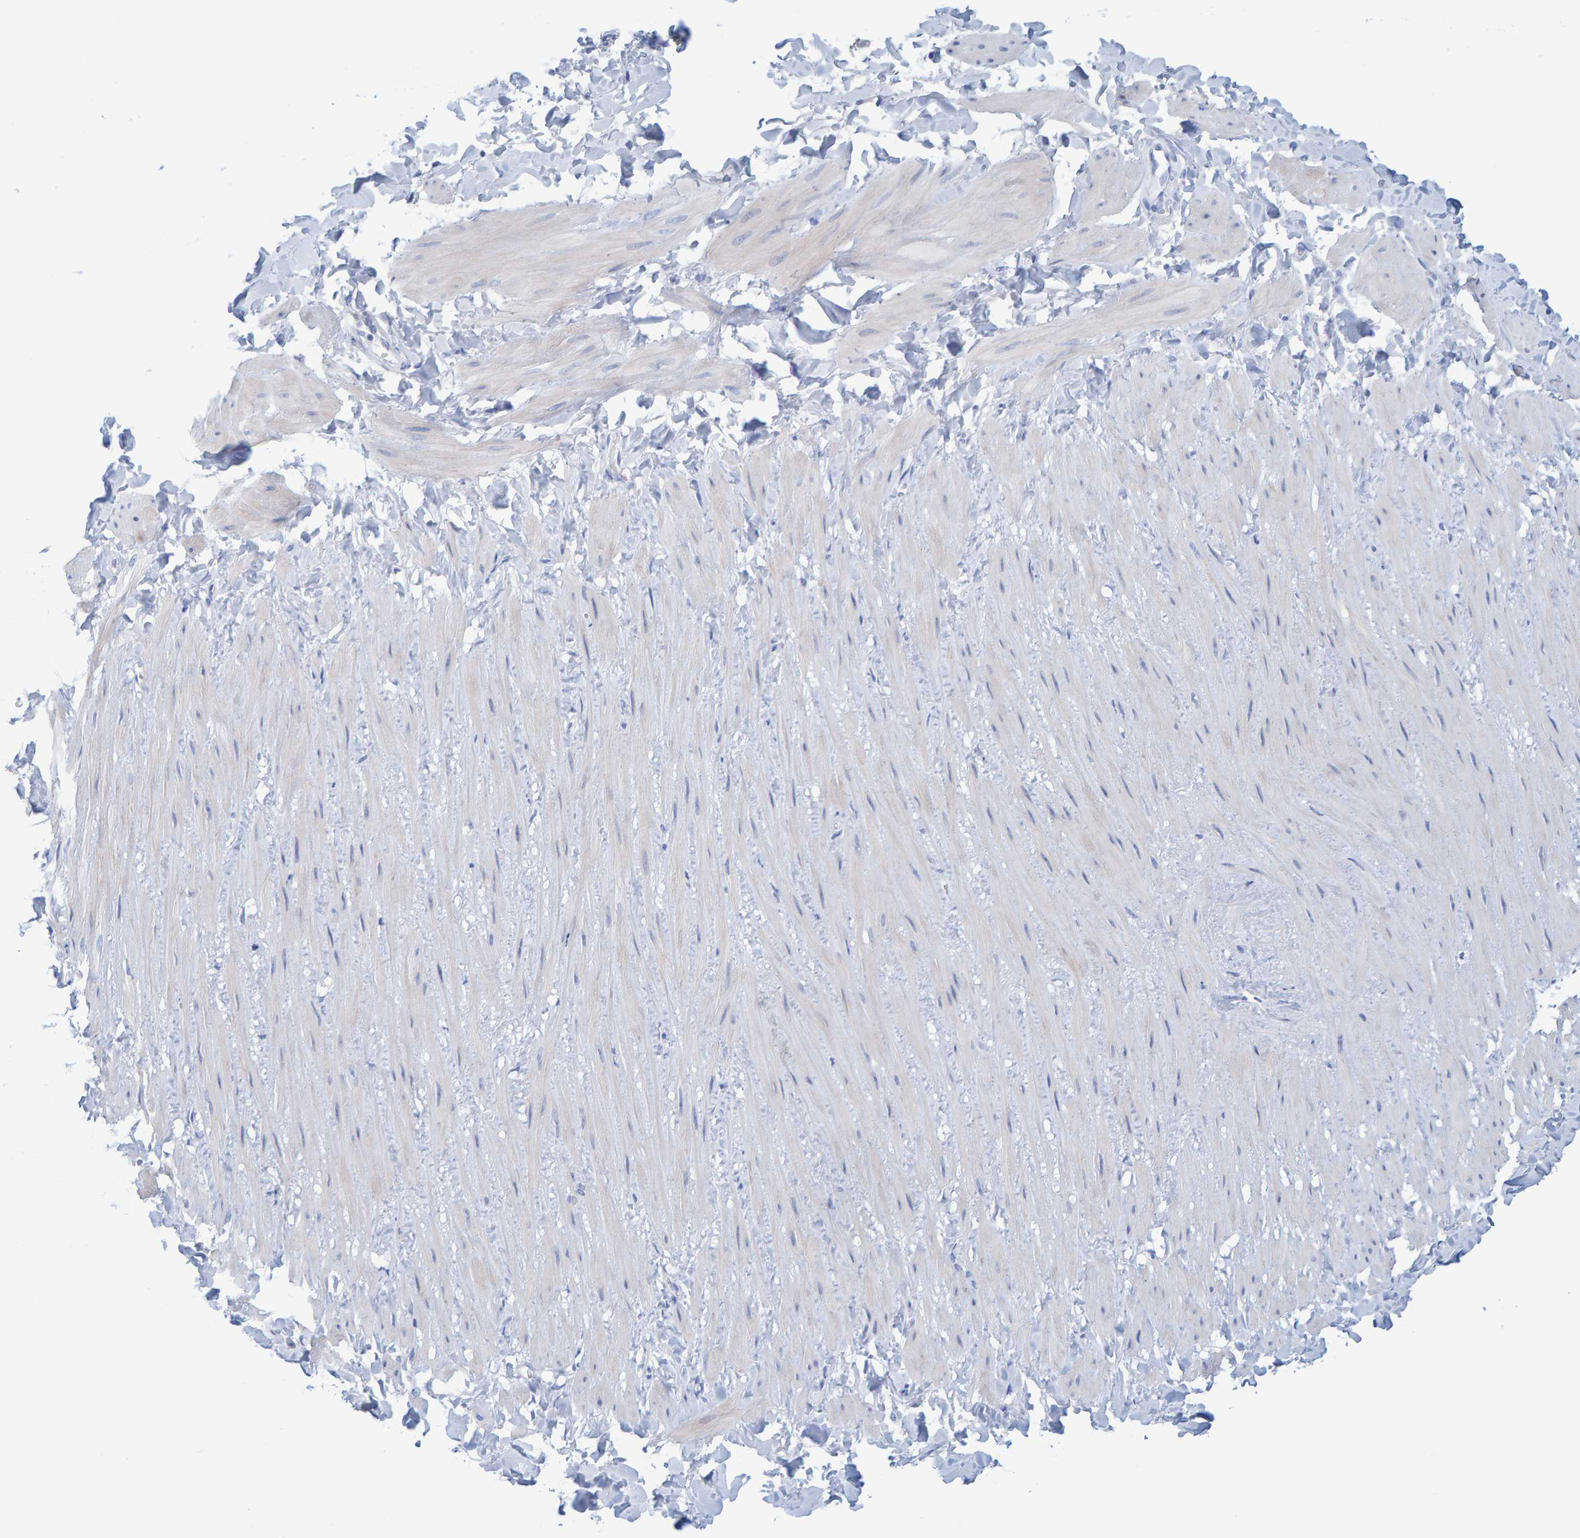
{"staining": {"intensity": "negative", "quantity": "none", "location": "none"}, "tissue": "soft tissue", "cell_type": "Fibroblasts", "image_type": "normal", "snomed": [{"axis": "morphology", "description": "Normal tissue, NOS"}, {"axis": "topography", "description": "Adipose tissue"}, {"axis": "topography", "description": "Vascular tissue"}, {"axis": "topography", "description": "Peripheral nerve tissue"}], "caption": "This histopathology image is of normal soft tissue stained with IHC to label a protein in brown with the nuclei are counter-stained blue. There is no expression in fibroblasts. Nuclei are stained in blue.", "gene": "JAKMIP3", "patient": {"sex": "male", "age": 25}}